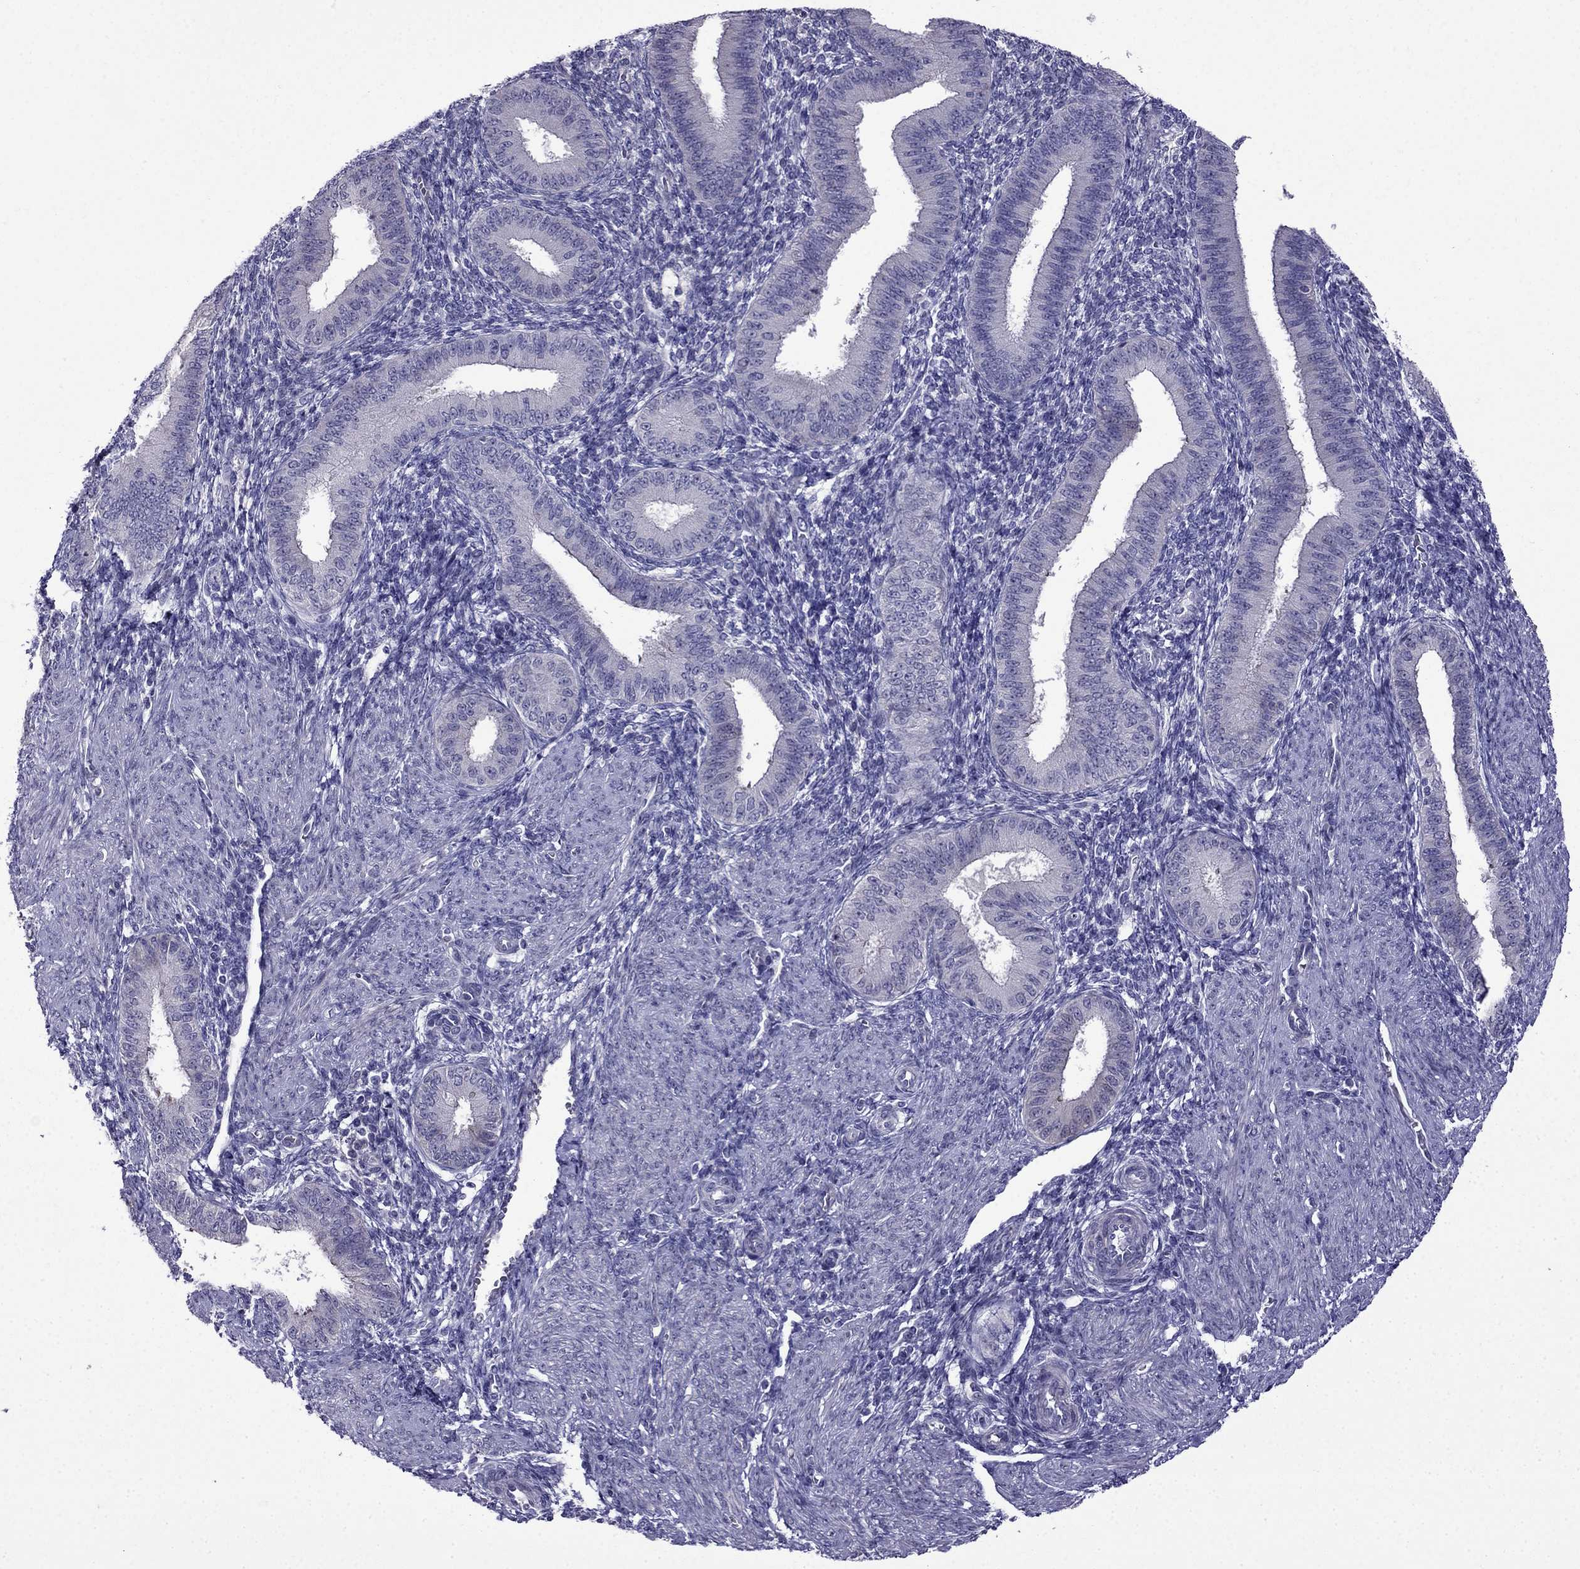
{"staining": {"intensity": "negative", "quantity": "none", "location": "none"}, "tissue": "endometrium", "cell_type": "Cells in endometrial stroma", "image_type": "normal", "snomed": [{"axis": "morphology", "description": "Normal tissue, NOS"}, {"axis": "topography", "description": "Endometrium"}], "caption": "This is a histopathology image of immunohistochemistry (IHC) staining of benign endometrium, which shows no positivity in cells in endometrial stroma.", "gene": "PI16", "patient": {"sex": "female", "age": 39}}